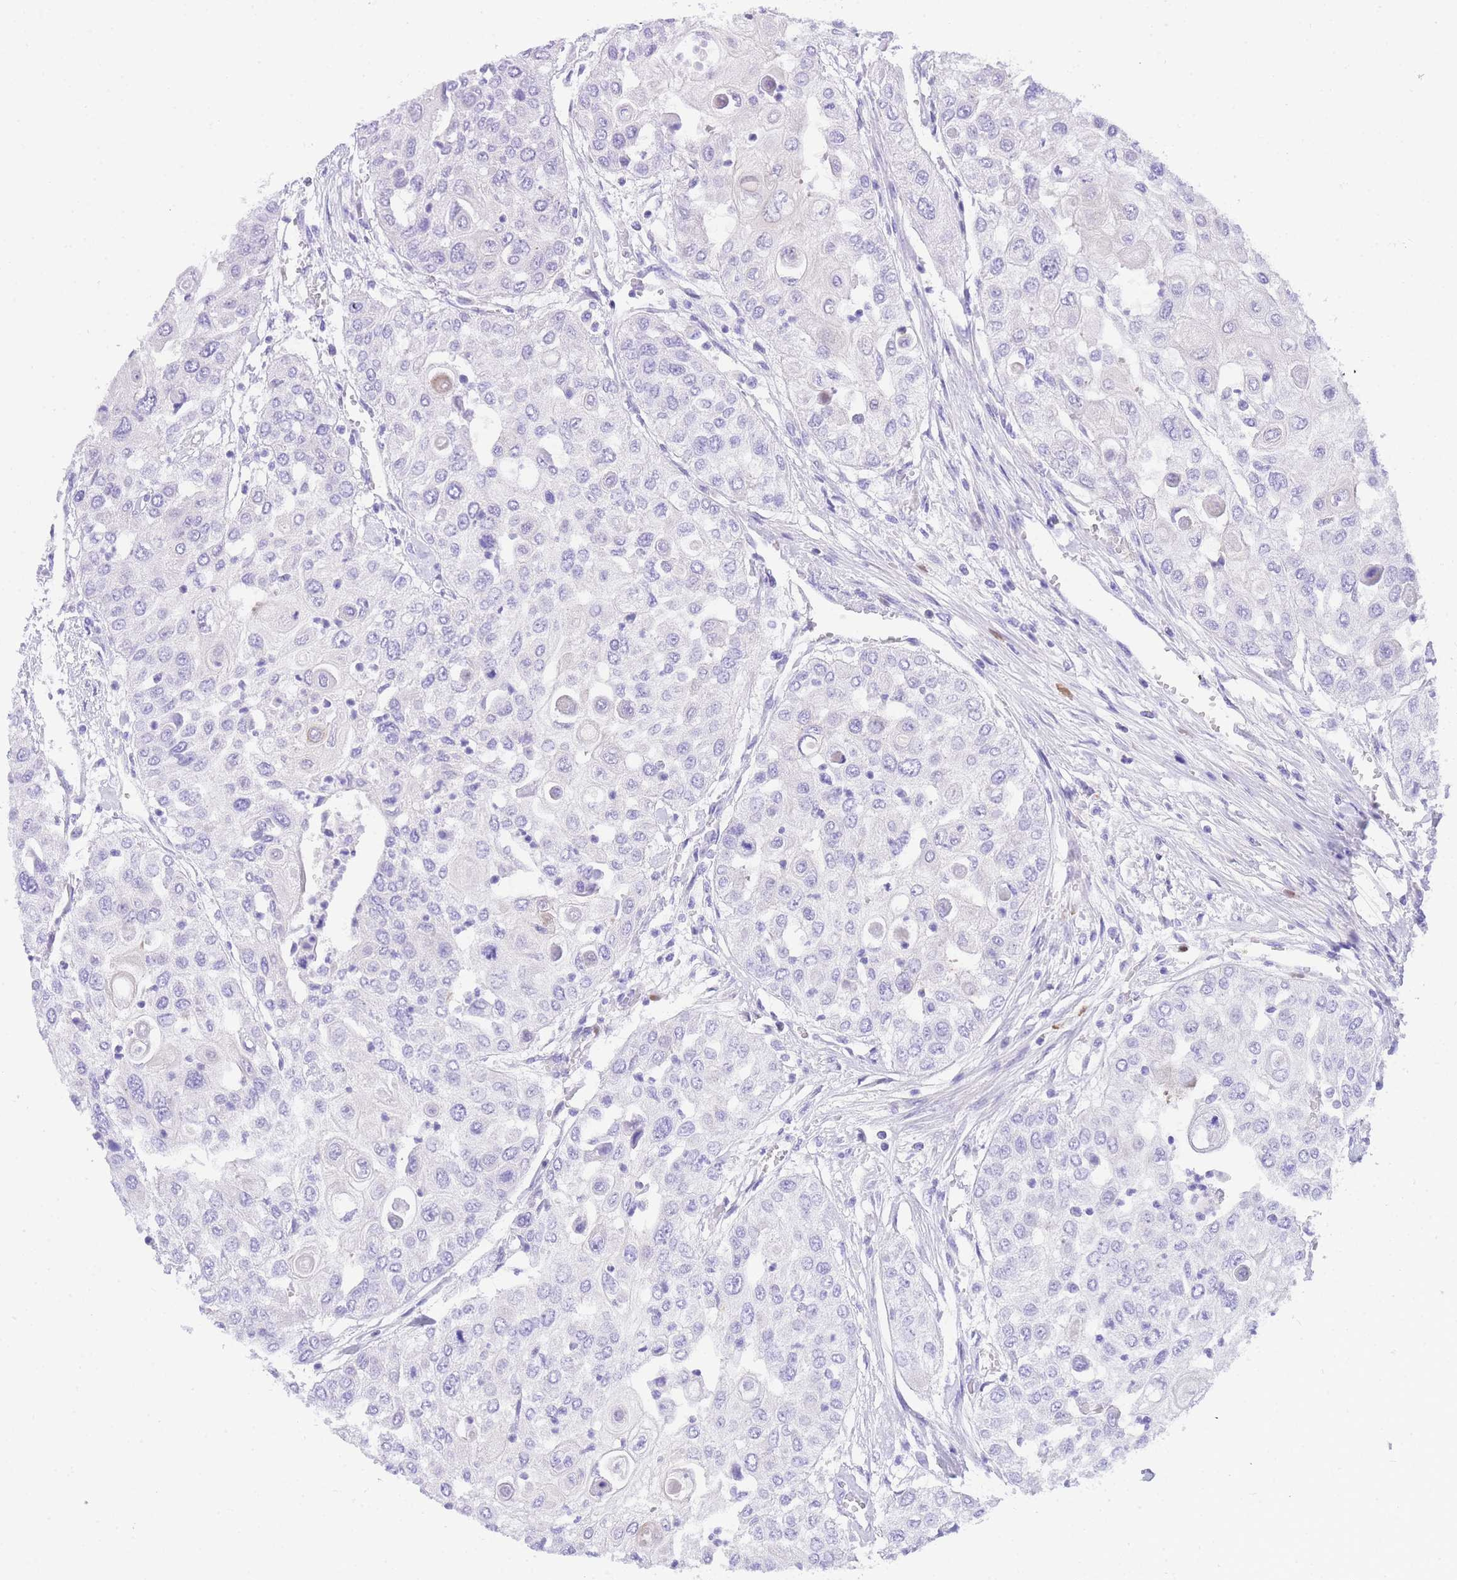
{"staining": {"intensity": "negative", "quantity": "none", "location": "none"}, "tissue": "urothelial cancer", "cell_type": "Tumor cells", "image_type": "cancer", "snomed": [{"axis": "morphology", "description": "Urothelial carcinoma, High grade"}, {"axis": "topography", "description": "Urinary bladder"}], "caption": "An immunohistochemistry histopathology image of high-grade urothelial carcinoma is shown. There is no staining in tumor cells of high-grade urothelial carcinoma. Nuclei are stained in blue.", "gene": "TIFAB", "patient": {"sex": "female", "age": 79}}